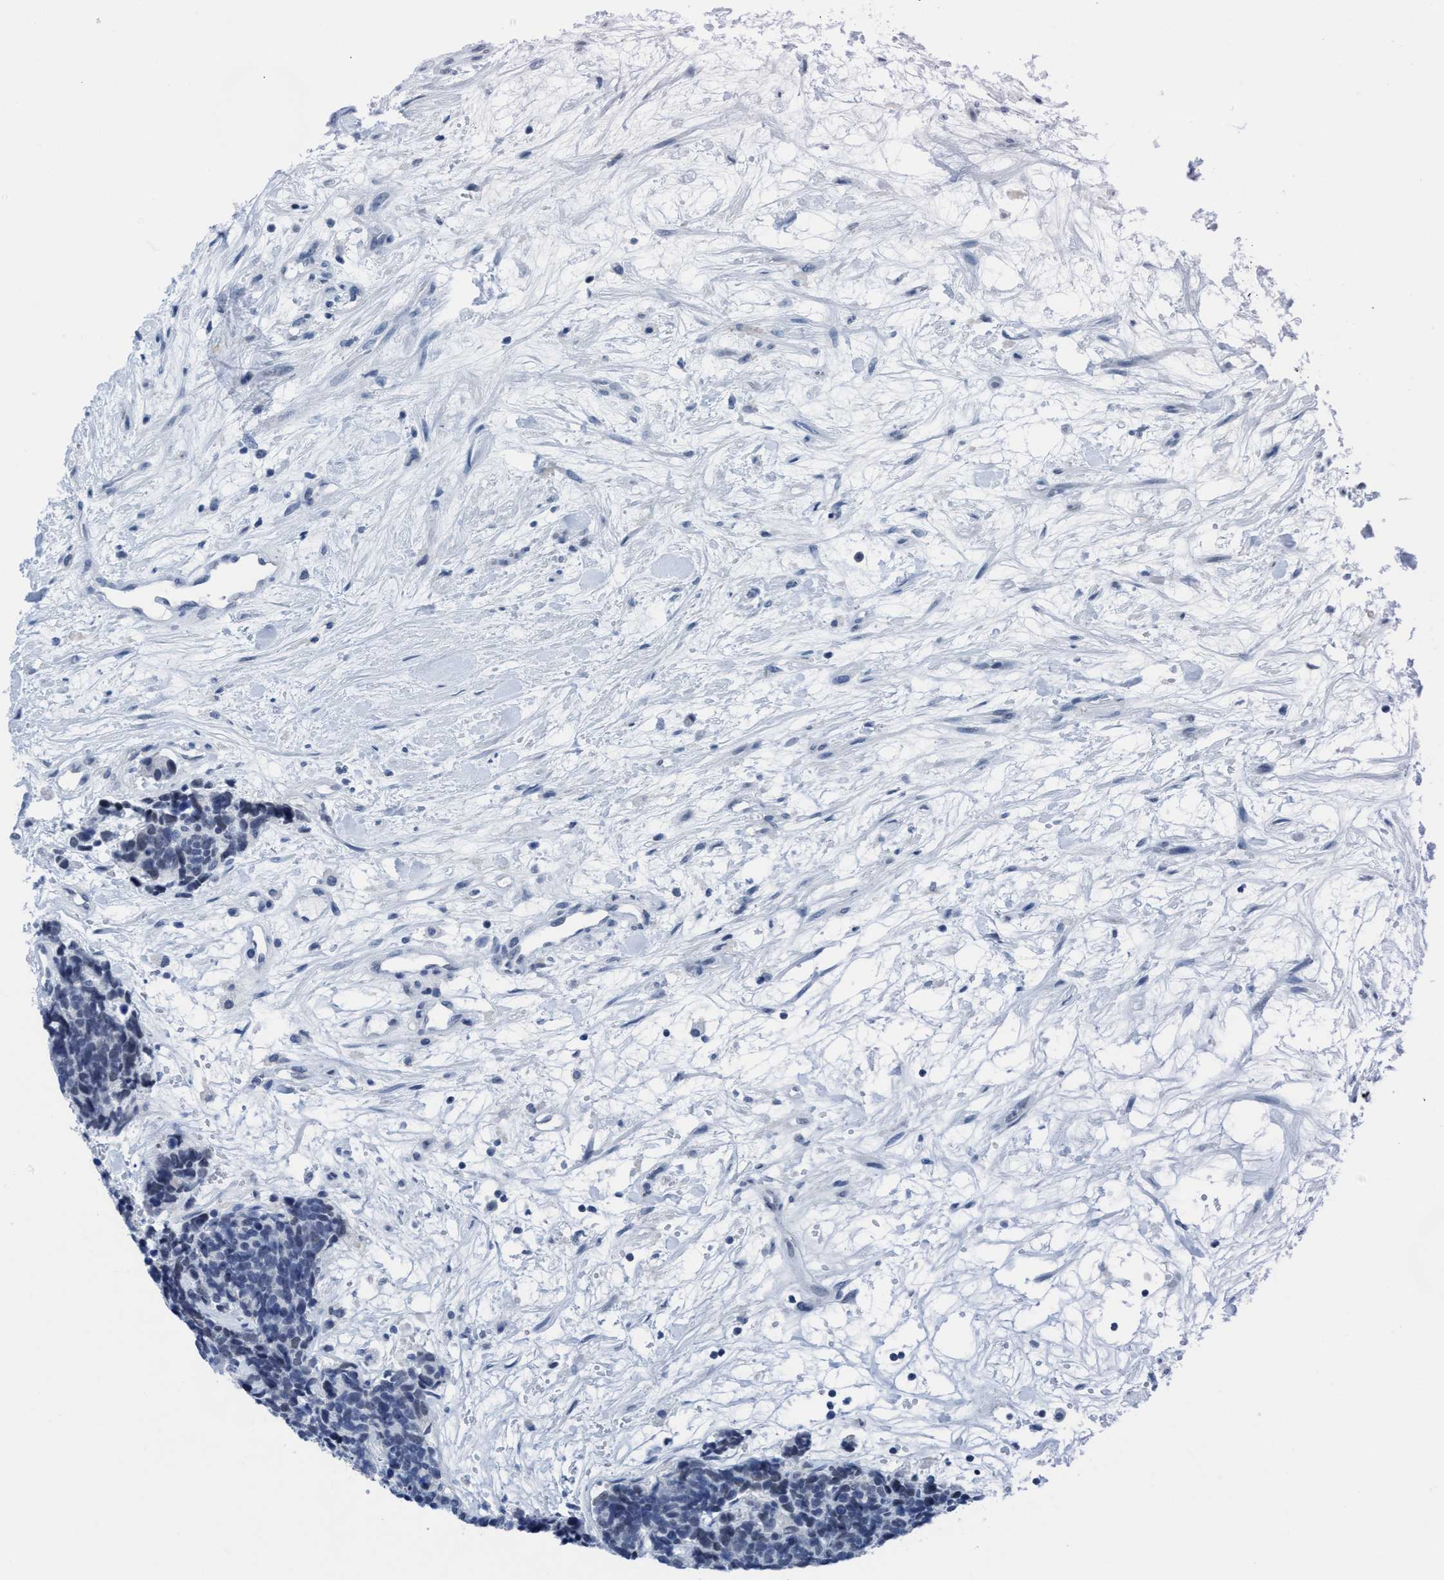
{"staining": {"intensity": "negative", "quantity": "none", "location": "none"}, "tissue": "carcinoid", "cell_type": "Tumor cells", "image_type": "cancer", "snomed": [{"axis": "morphology", "description": "Carcinoma, NOS"}, {"axis": "morphology", "description": "Carcinoid, malignant, NOS"}, {"axis": "topography", "description": "Urinary bladder"}], "caption": "Immunohistochemical staining of human carcinoid demonstrates no significant positivity in tumor cells.", "gene": "DNAI1", "patient": {"sex": "male", "age": 57}}